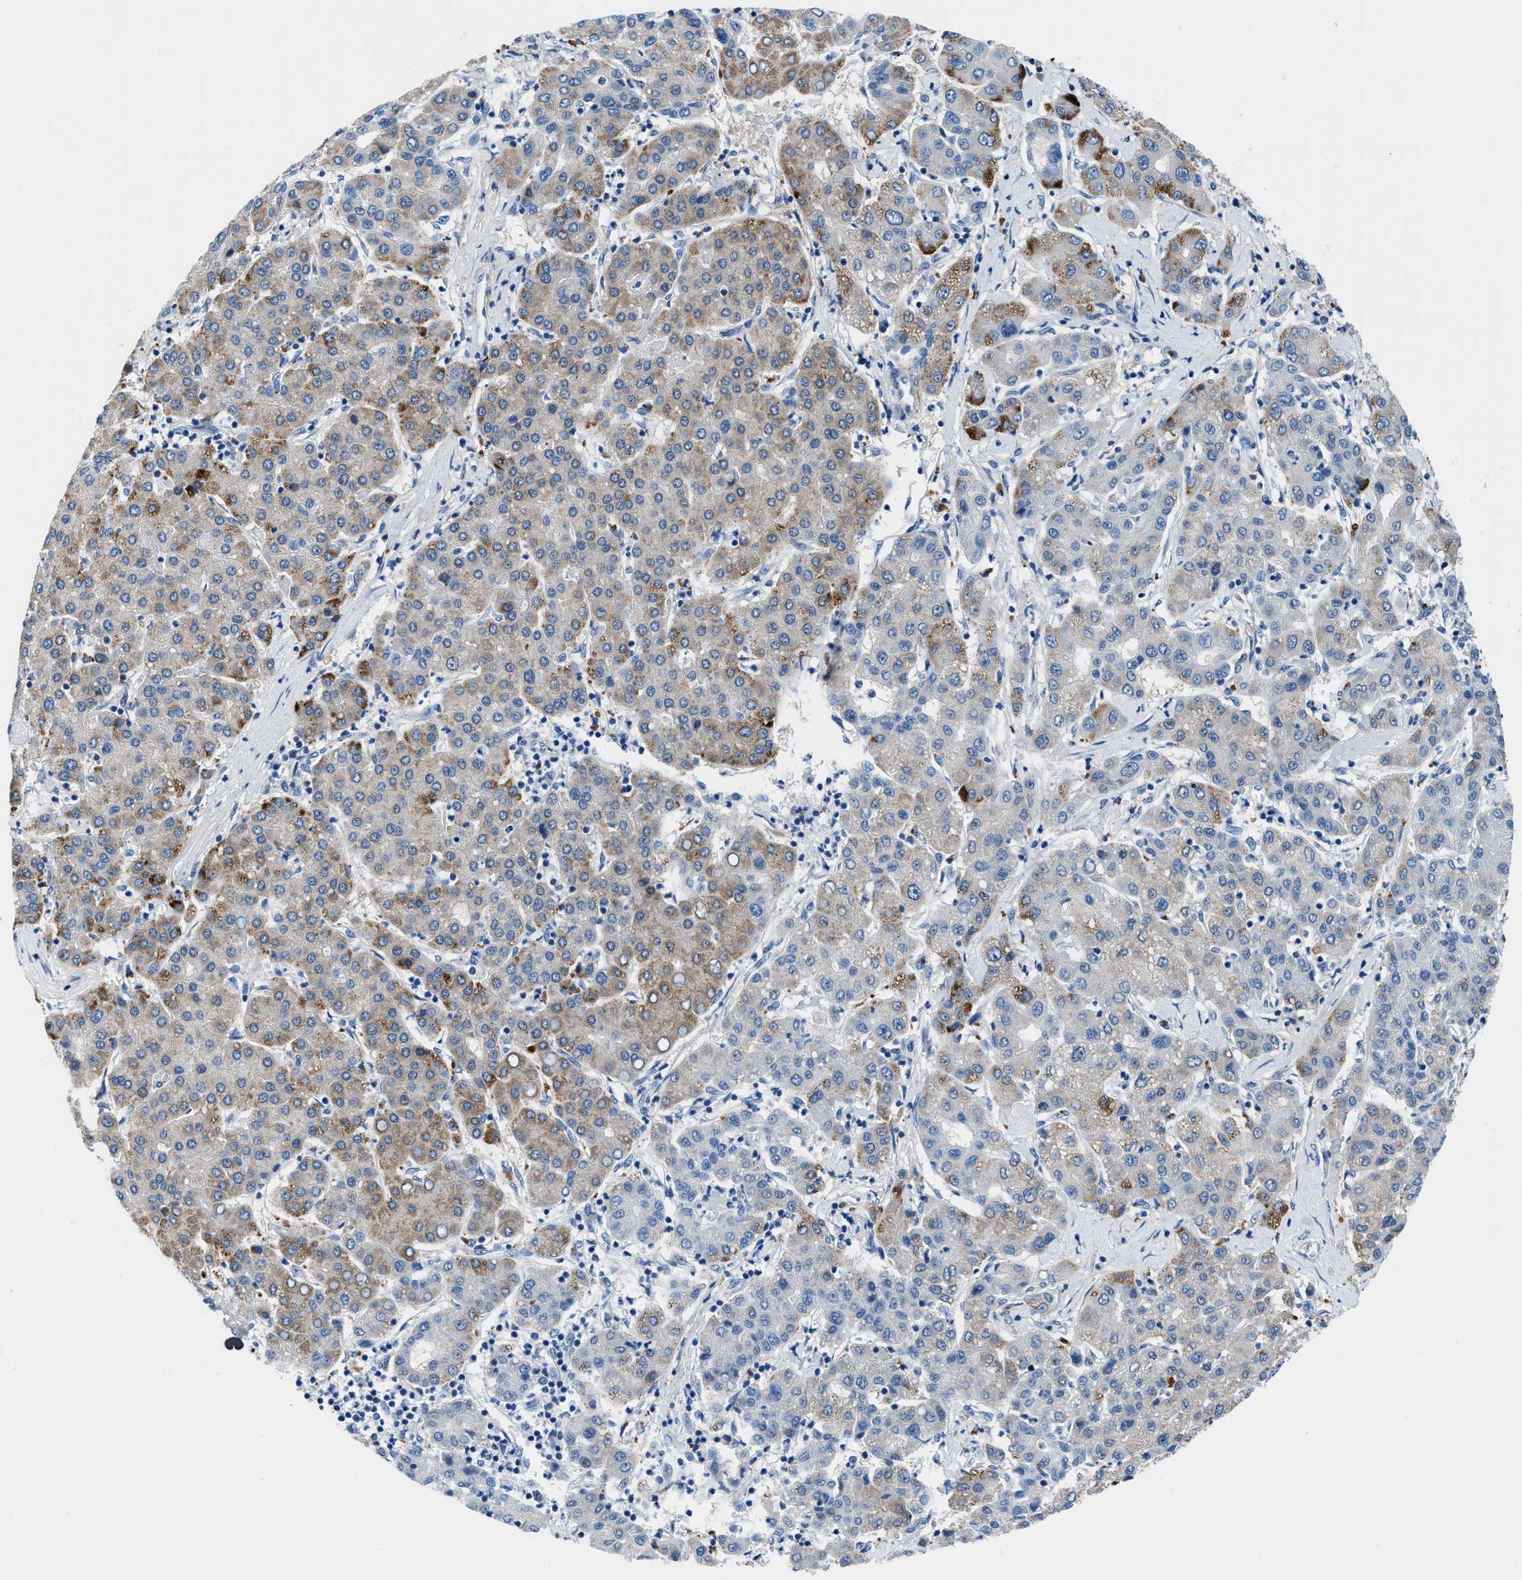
{"staining": {"intensity": "moderate", "quantity": "25%-75%", "location": "cytoplasmic/membranous"}, "tissue": "liver cancer", "cell_type": "Tumor cells", "image_type": "cancer", "snomed": [{"axis": "morphology", "description": "Carcinoma, Hepatocellular, NOS"}, {"axis": "topography", "description": "Liver"}], "caption": "A high-resolution micrograph shows IHC staining of hepatocellular carcinoma (liver), which exhibits moderate cytoplasmic/membranous positivity in about 25%-75% of tumor cells.", "gene": "UAP1", "patient": {"sex": "male", "age": 65}}